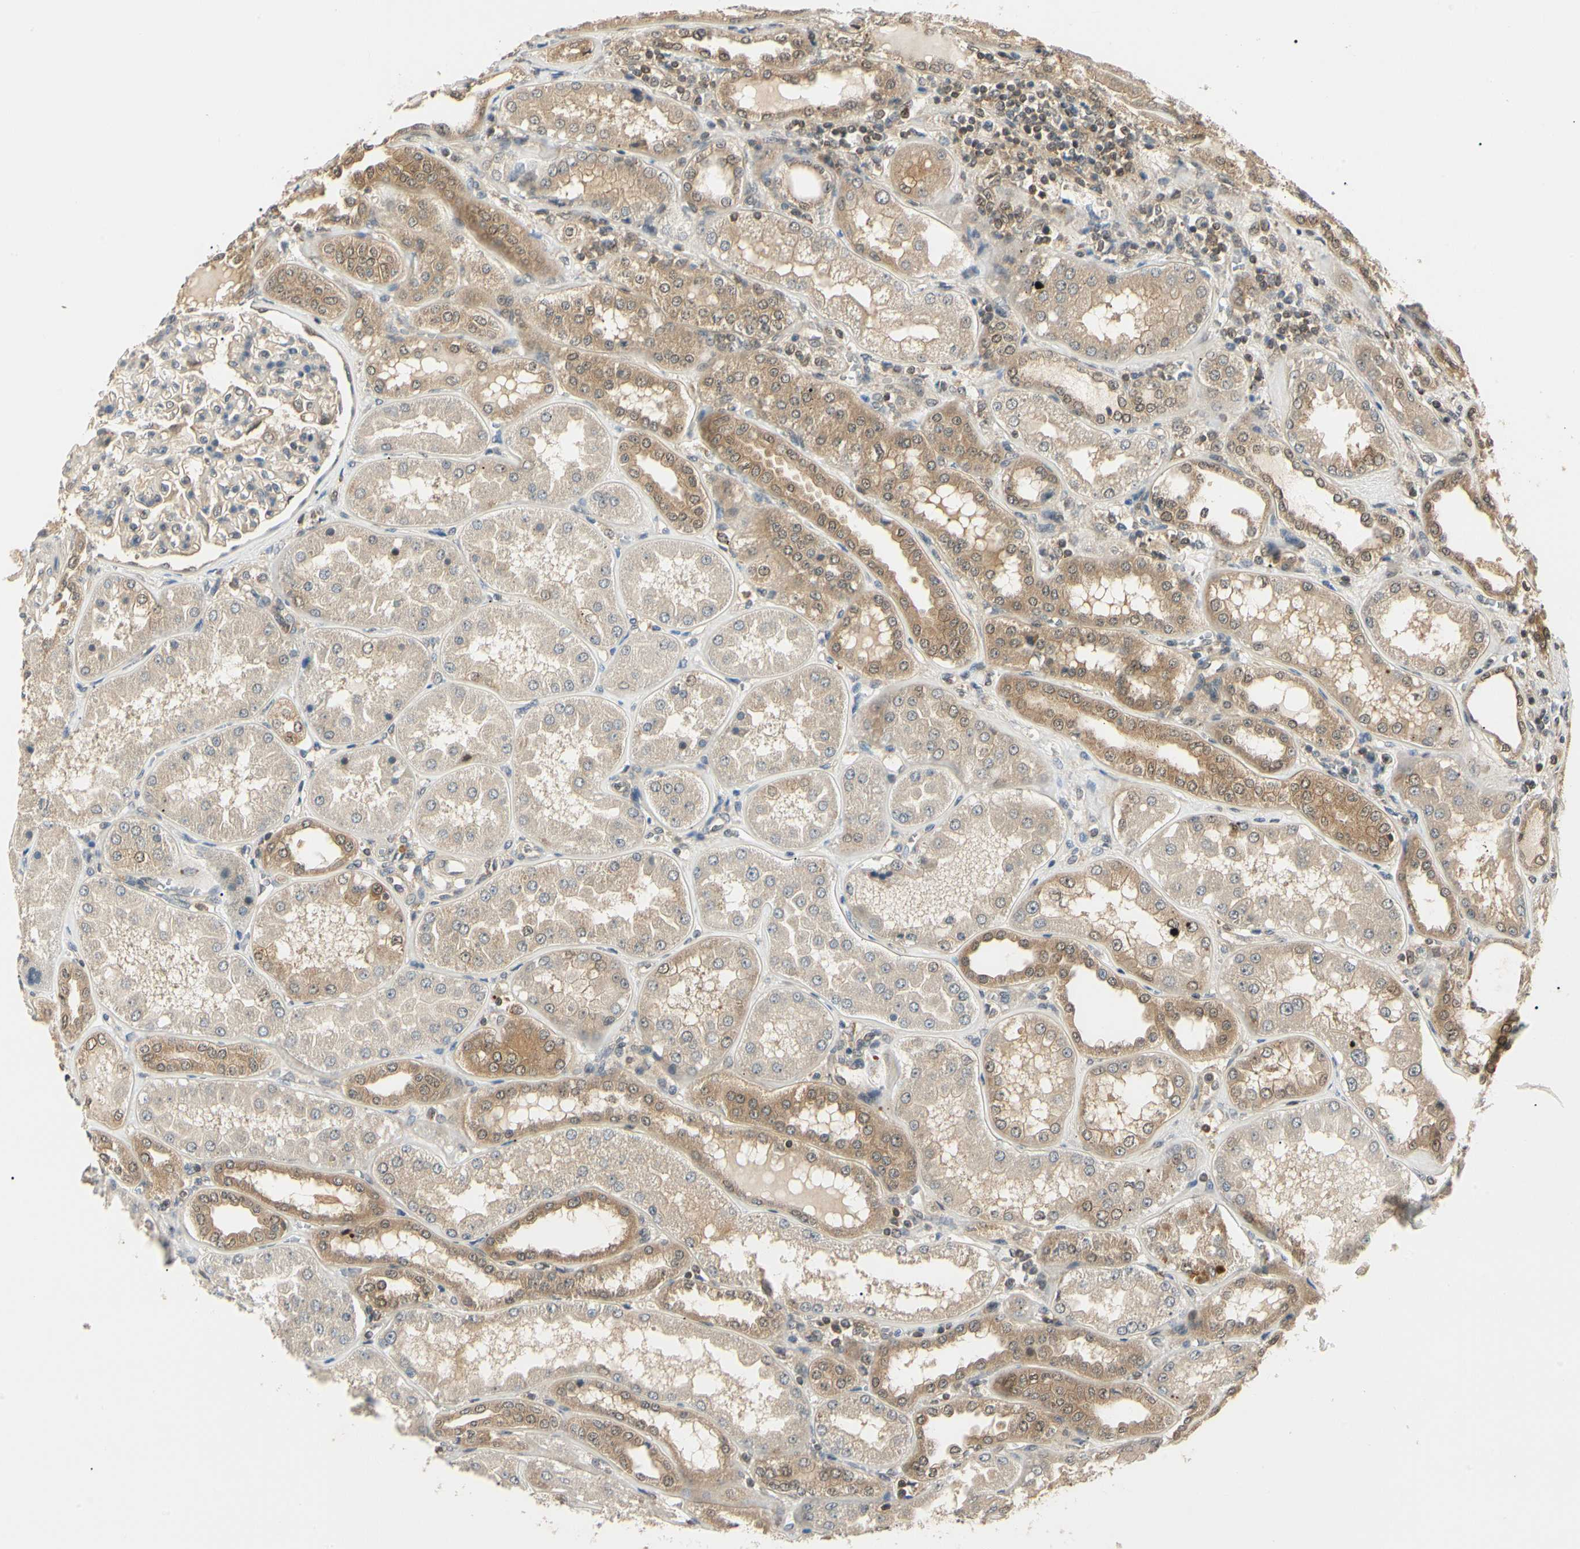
{"staining": {"intensity": "moderate", "quantity": "<25%", "location": "nuclear"}, "tissue": "kidney", "cell_type": "Cells in glomeruli", "image_type": "normal", "snomed": [{"axis": "morphology", "description": "Normal tissue, NOS"}, {"axis": "topography", "description": "Kidney"}], "caption": "A high-resolution photomicrograph shows immunohistochemistry staining of normal kidney, which demonstrates moderate nuclear positivity in approximately <25% of cells in glomeruli. (IHC, brightfield microscopy, high magnification).", "gene": "UBE2Z", "patient": {"sex": "female", "age": 56}}